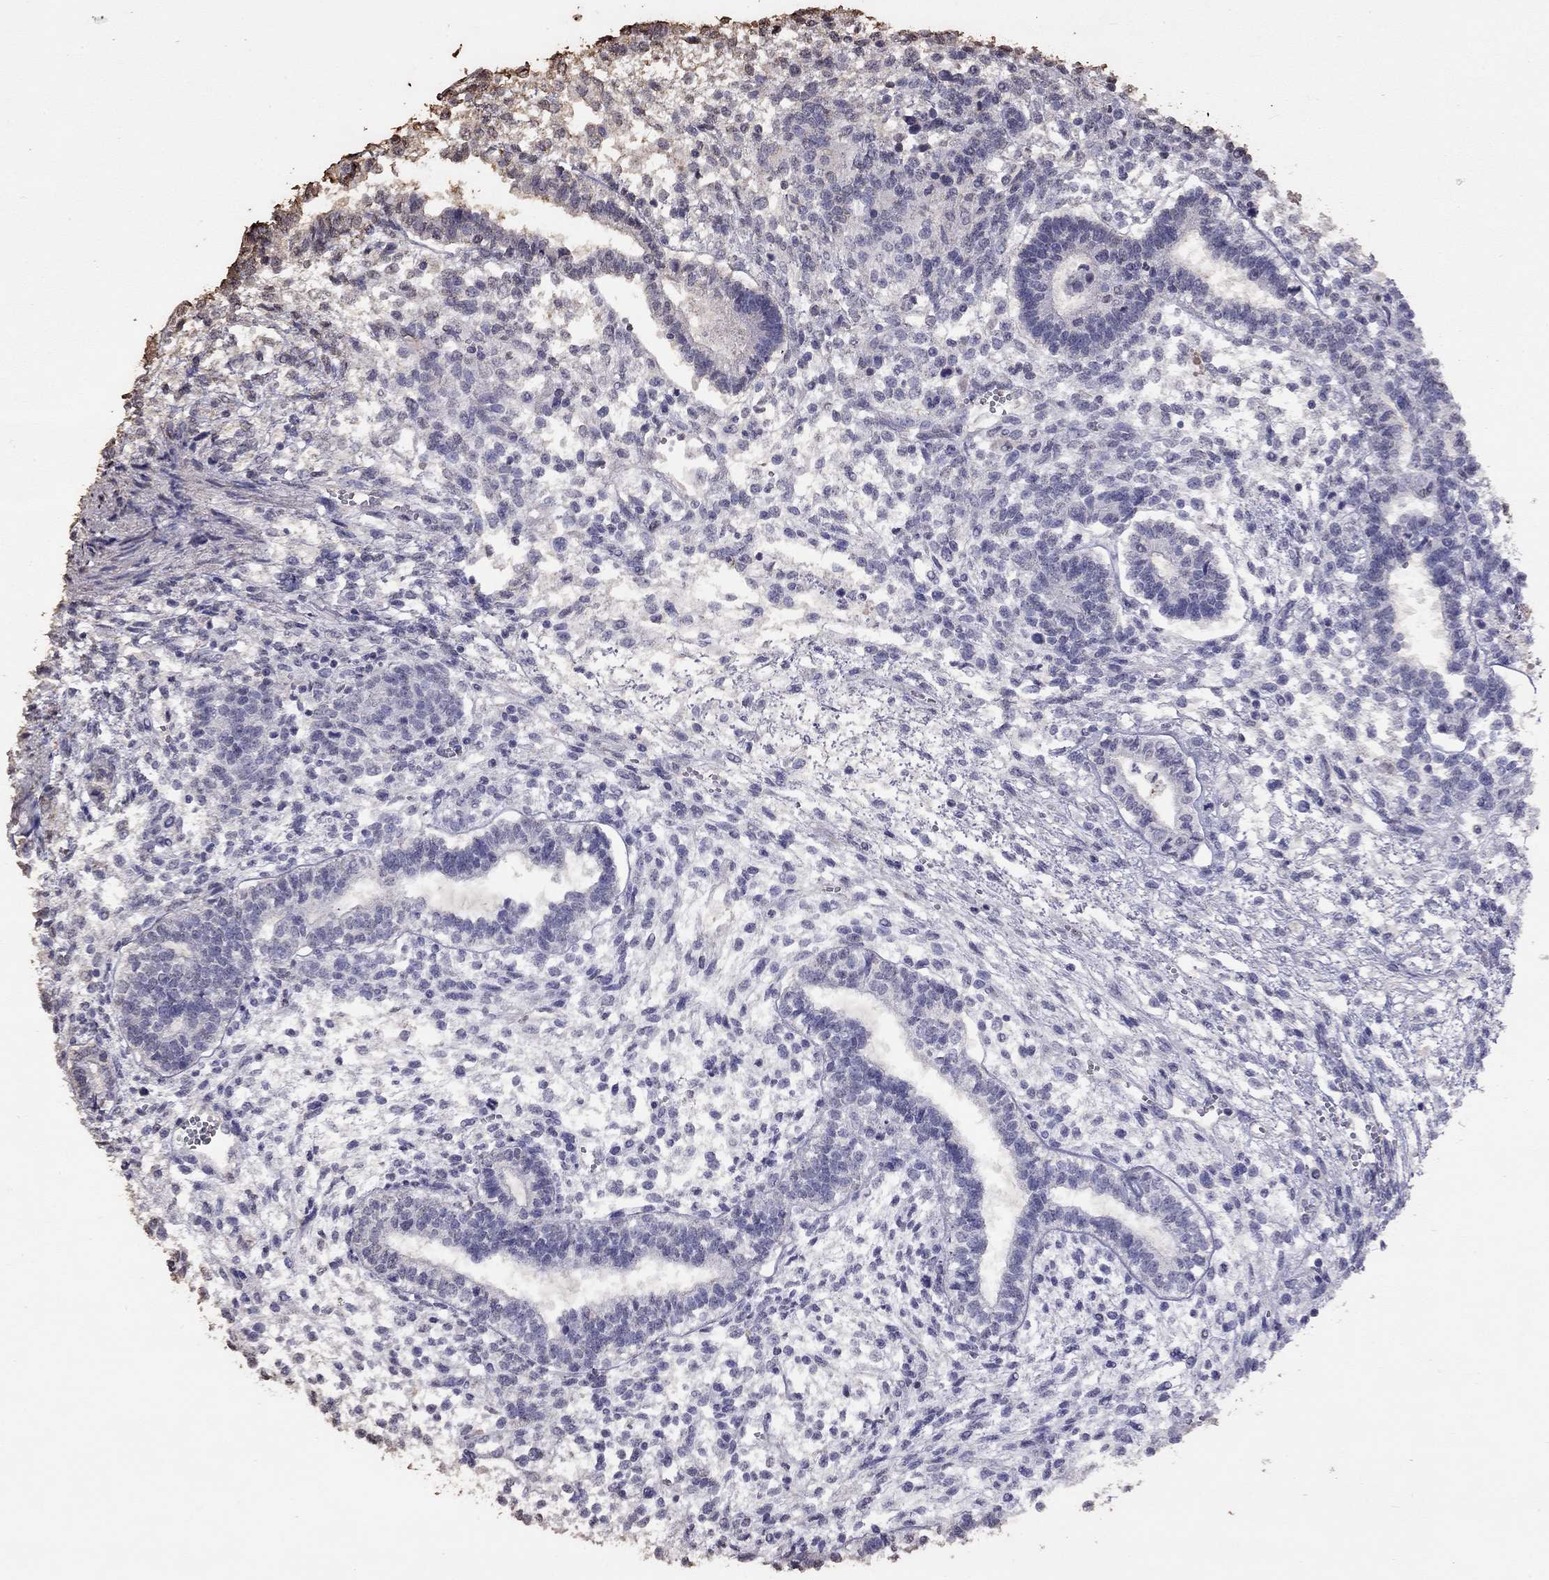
{"staining": {"intensity": "negative", "quantity": "none", "location": "none"}, "tissue": "testis cancer", "cell_type": "Tumor cells", "image_type": "cancer", "snomed": [{"axis": "morphology", "description": "Carcinoma, Embryonal, NOS"}, {"axis": "topography", "description": "Testis"}], "caption": "Immunohistochemical staining of testis cancer (embryonal carcinoma) demonstrates no significant positivity in tumor cells. (Immunohistochemistry, brightfield microscopy, high magnification).", "gene": "SUN3", "patient": {"sex": "male", "age": 37}}